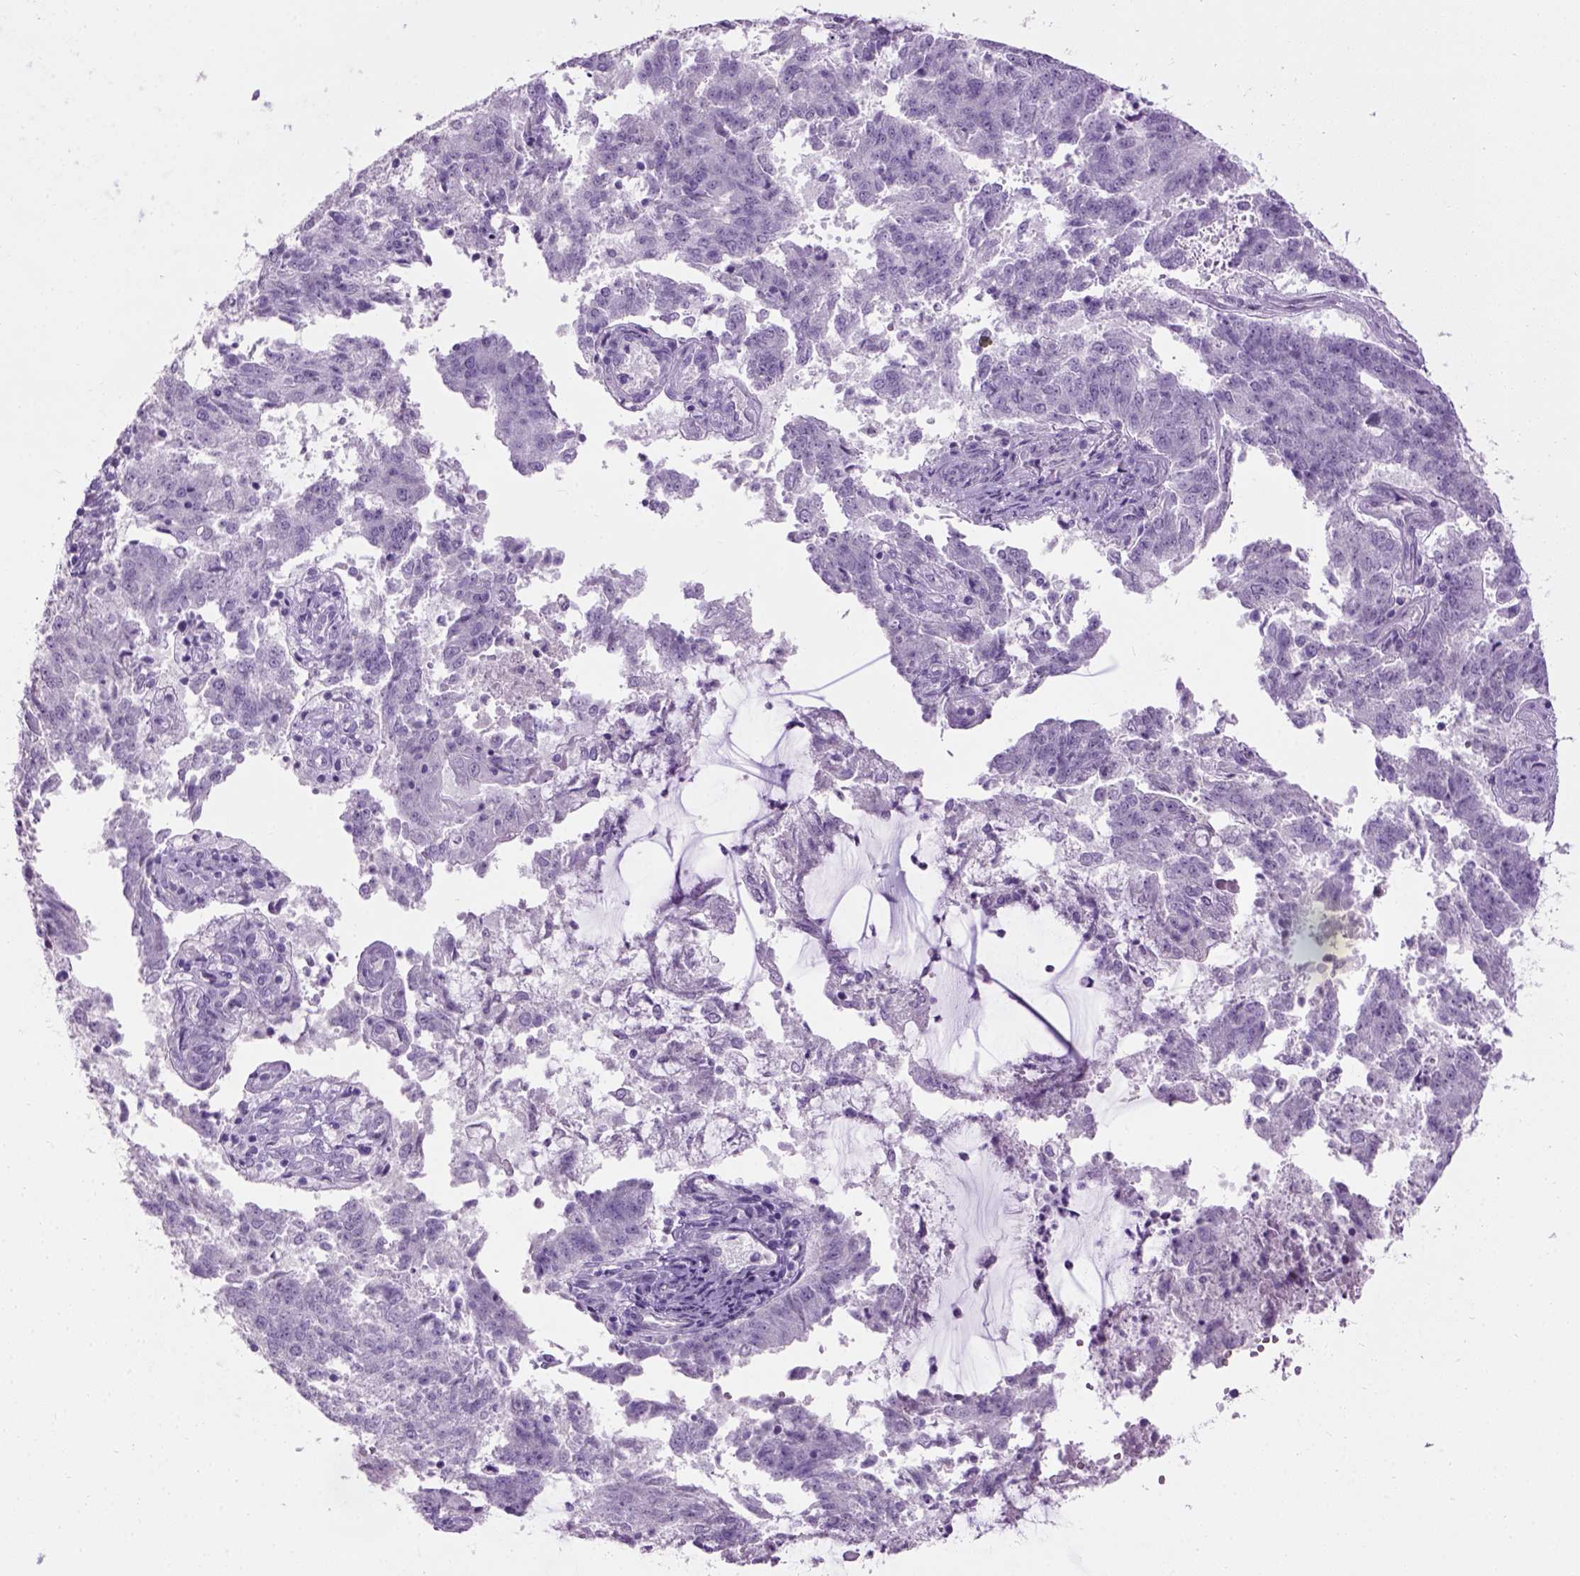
{"staining": {"intensity": "negative", "quantity": "none", "location": "none"}, "tissue": "endometrial cancer", "cell_type": "Tumor cells", "image_type": "cancer", "snomed": [{"axis": "morphology", "description": "Adenocarcinoma, NOS"}, {"axis": "topography", "description": "Endometrium"}], "caption": "Human endometrial cancer stained for a protein using IHC shows no staining in tumor cells.", "gene": "GABRB2", "patient": {"sex": "female", "age": 82}}